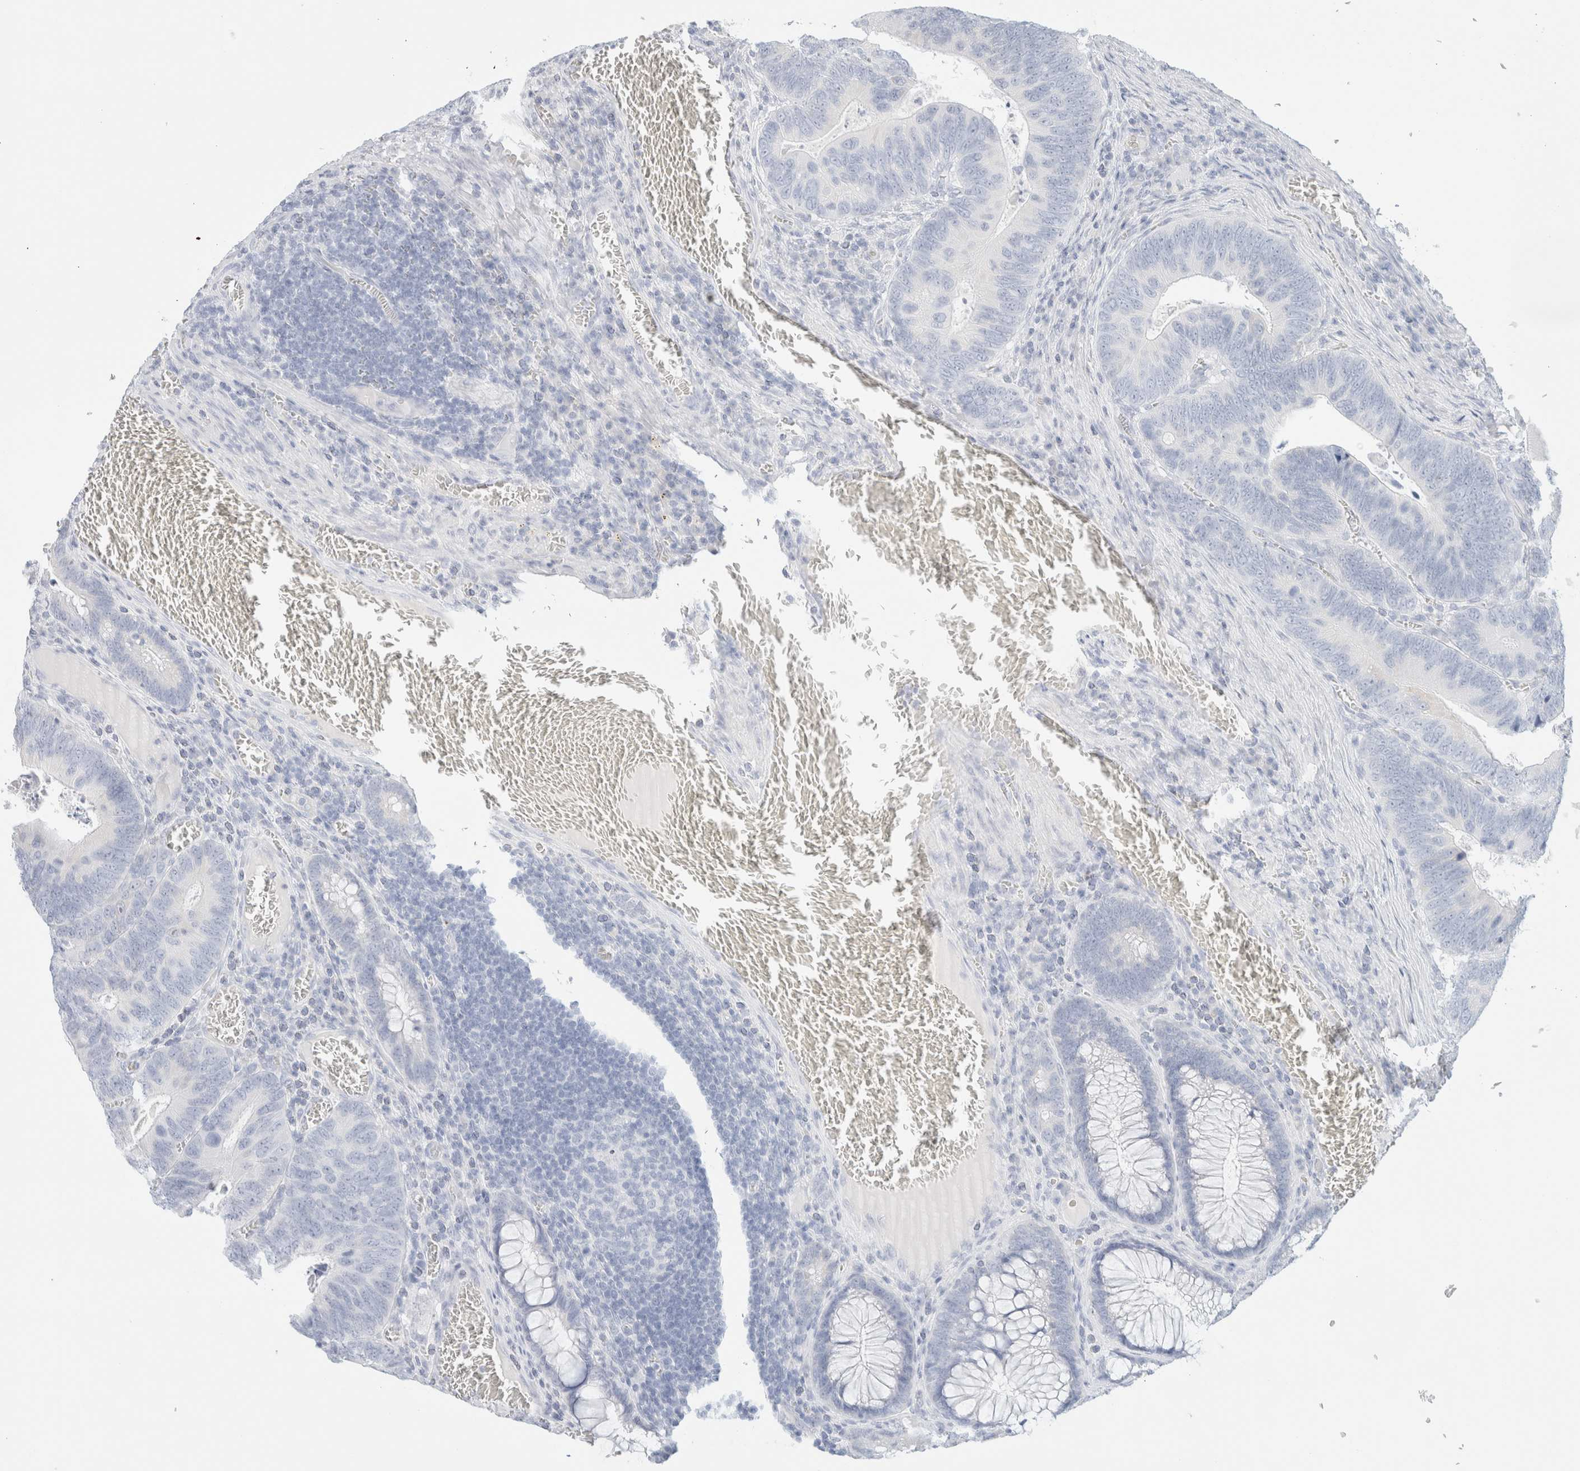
{"staining": {"intensity": "negative", "quantity": "none", "location": "none"}, "tissue": "colorectal cancer", "cell_type": "Tumor cells", "image_type": "cancer", "snomed": [{"axis": "morphology", "description": "Inflammation, NOS"}, {"axis": "morphology", "description": "Adenocarcinoma, NOS"}, {"axis": "topography", "description": "Colon"}], "caption": "A micrograph of colorectal adenocarcinoma stained for a protein exhibits no brown staining in tumor cells. (DAB immunohistochemistry, high magnification).", "gene": "HEXD", "patient": {"sex": "male", "age": 72}}